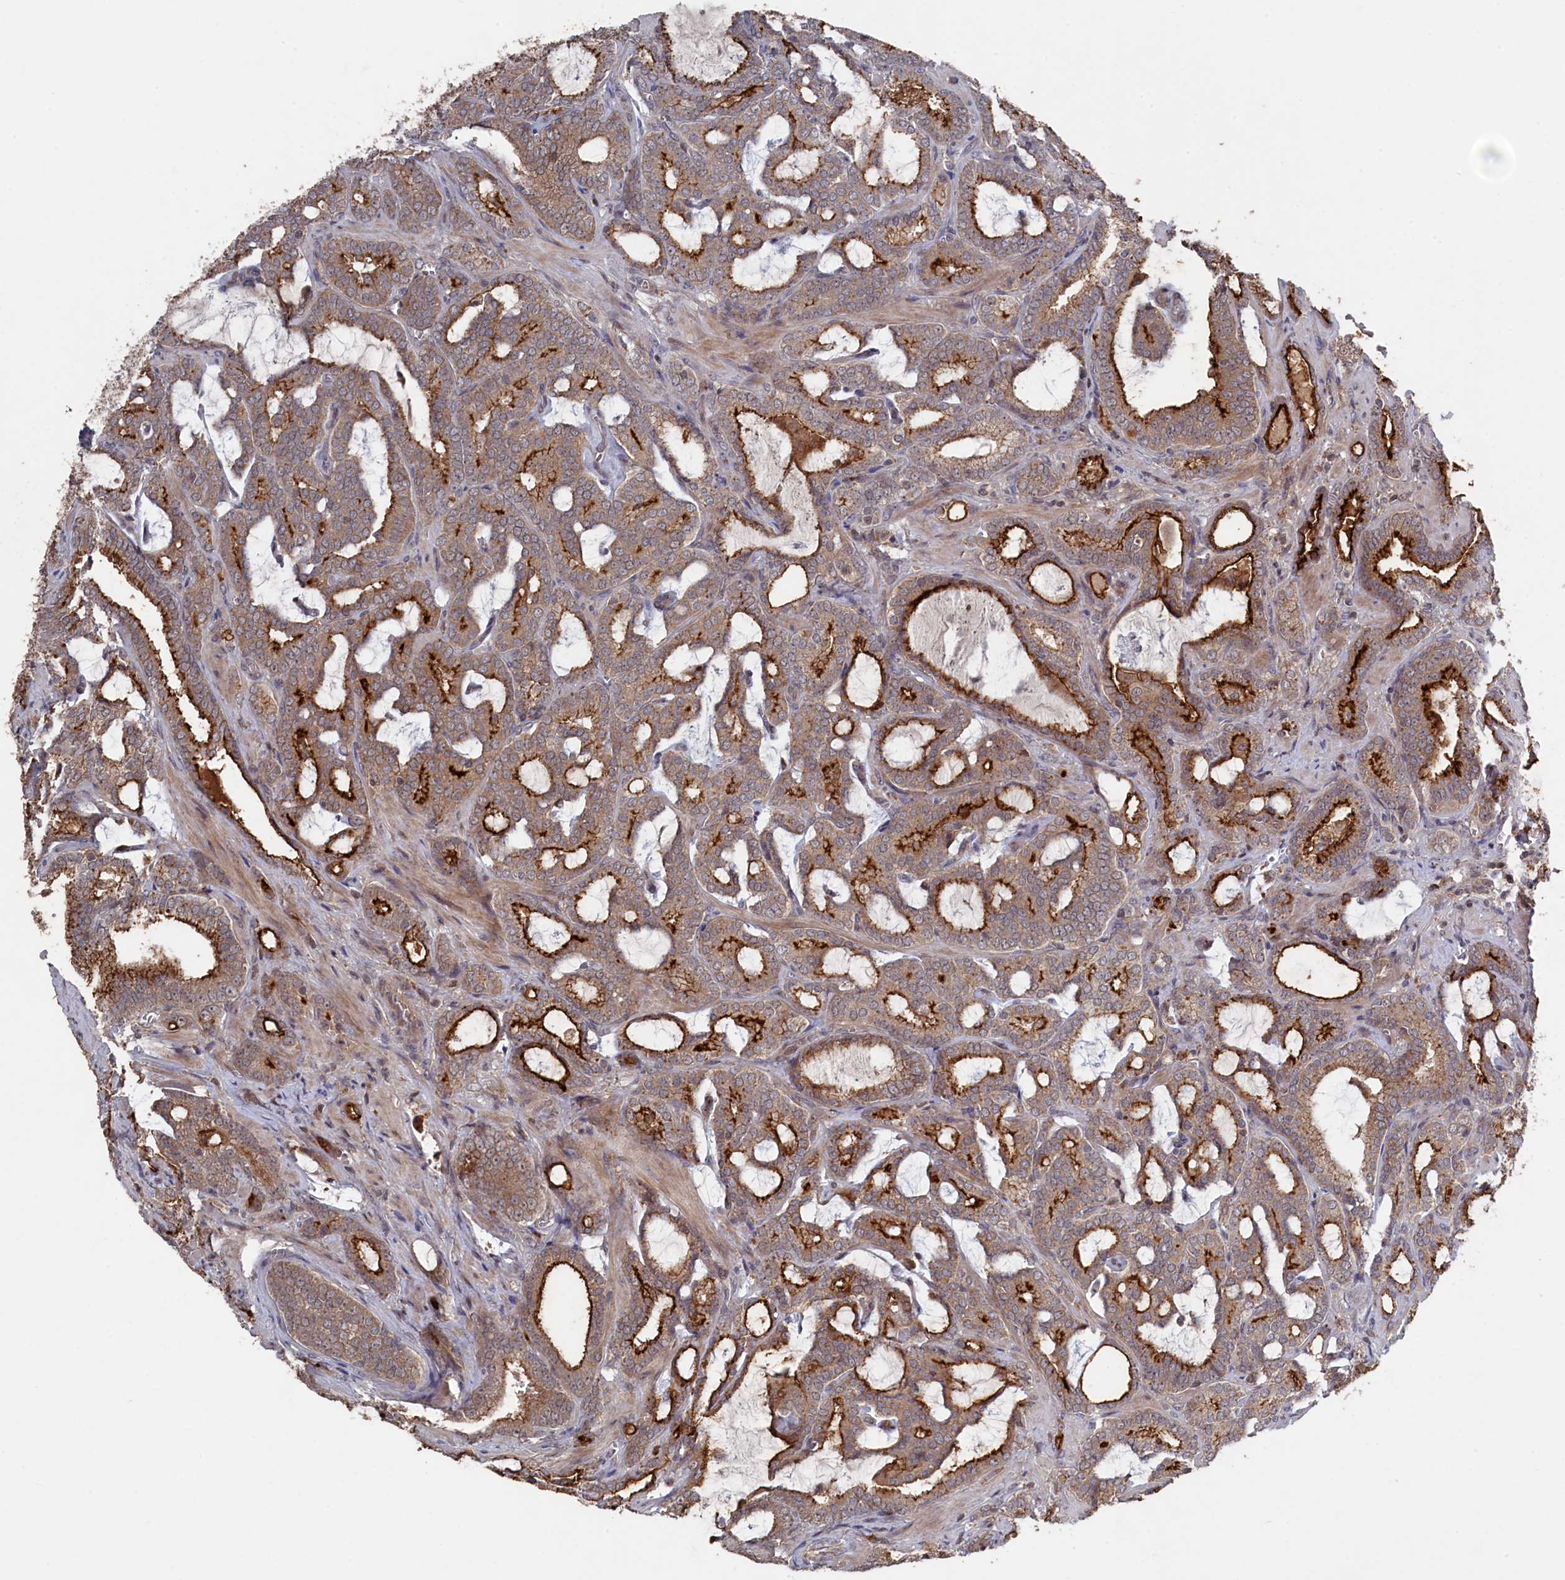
{"staining": {"intensity": "moderate", "quantity": ">75%", "location": "cytoplasmic/membranous"}, "tissue": "prostate cancer", "cell_type": "Tumor cells", "image_type": "cancer", "snomed": [{"axis": "morphology", "description": "Adenocarcinoma, High grade"}, {"axis": "topography", "description": "Prostate and seminal vesicle, NOS"}], "caption": "This micrograph shows immunohistochemistry (IHC) staining of human prostate high-grade adenocarcinoma, with medium moderate cytoplasmic/membranous positivity in about >75% of tumor cells.", "gene": "TMC5", "patient": {"sex": "male", "age": 67}}